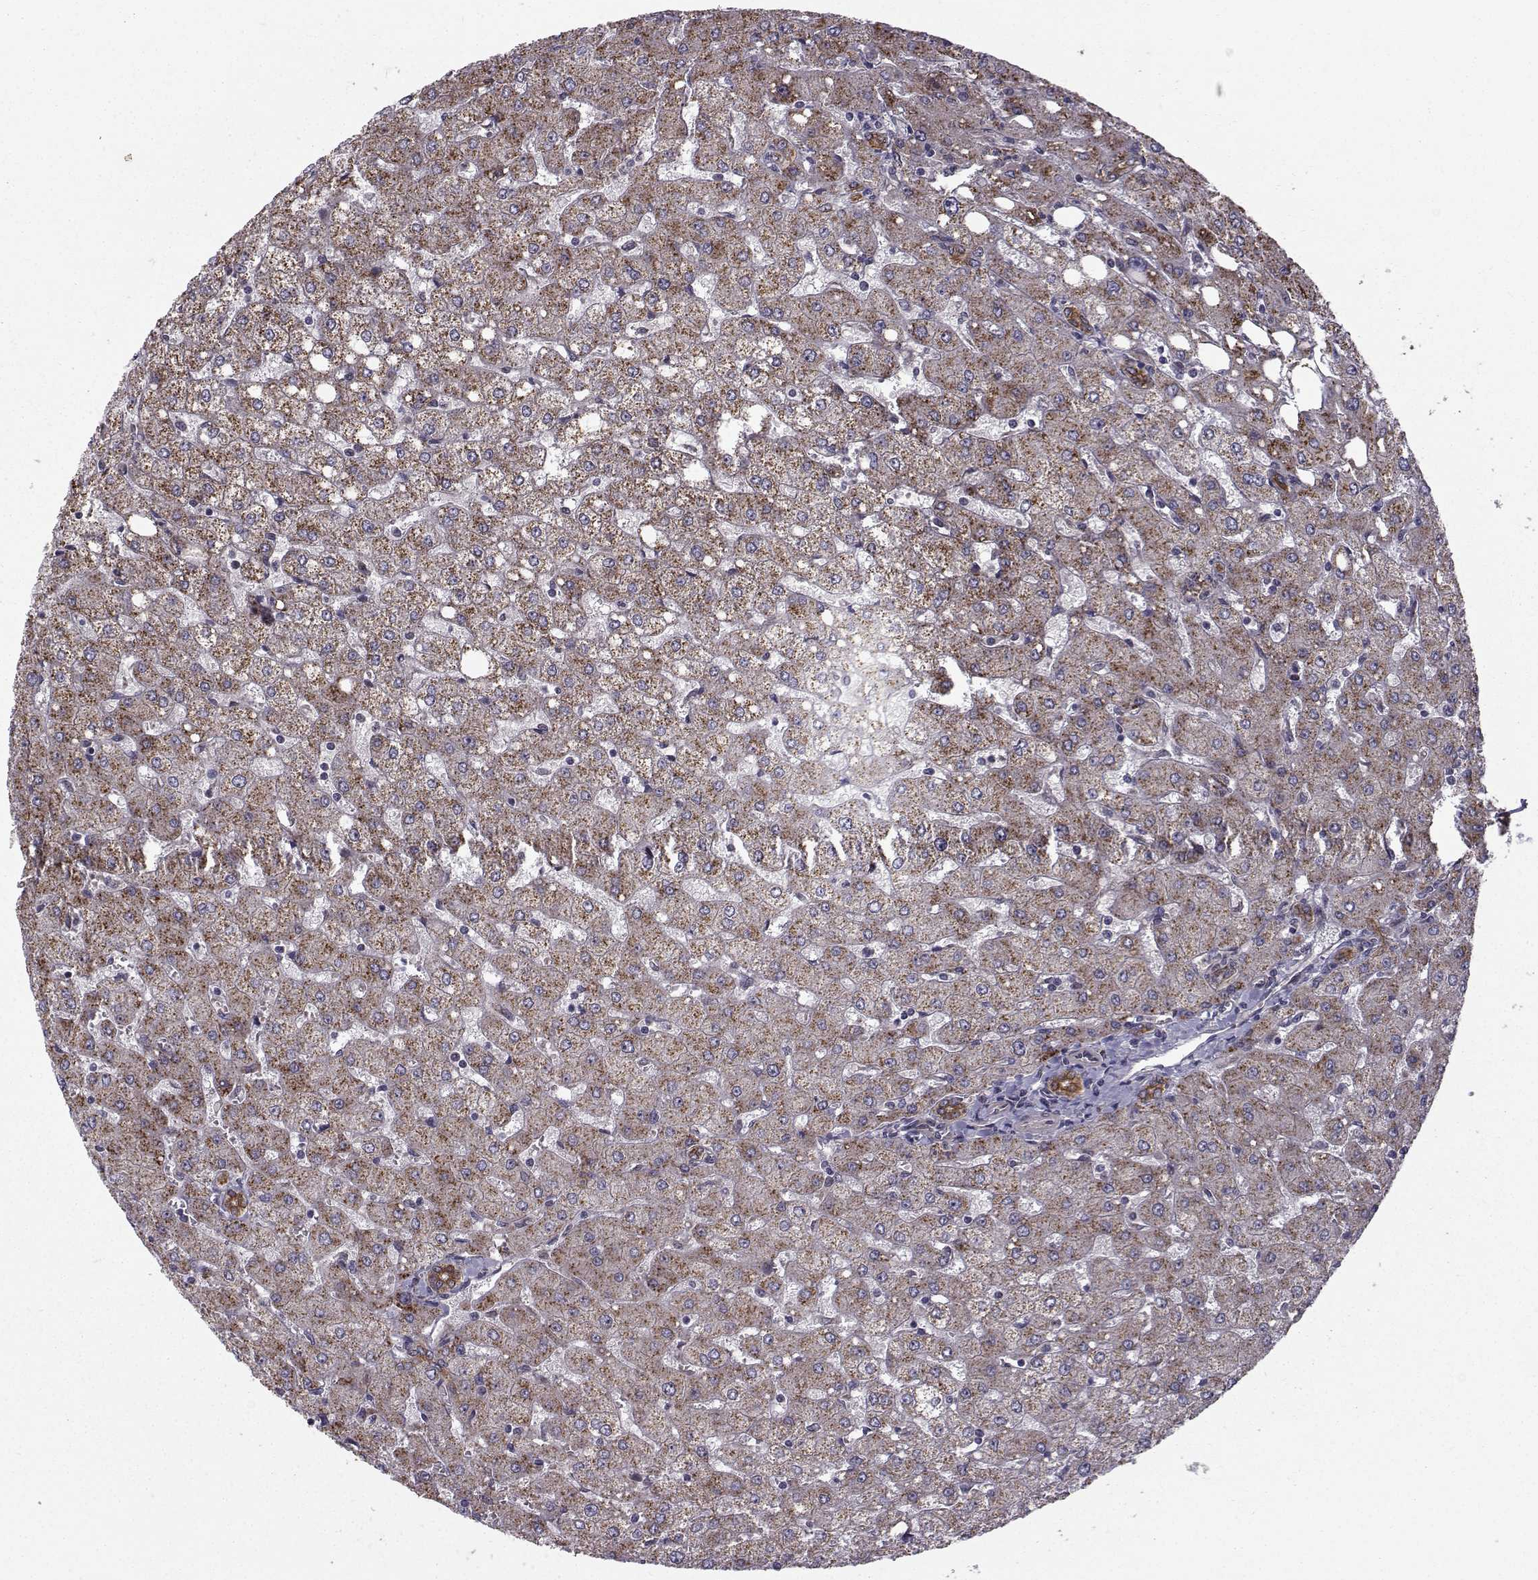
{"staining": {"intensity": "strong", "quantity": ">75%", "location": "cytoplasmic/membranous"}, "tissue": "liver", "cell_type": "Cholangiocytes", "image_type": "normal", "snomed": [{"axis": "morphology", "description": "Normal tissue, NOS"}, {"axis": "topography", "description": "Liver"}], "caption": "Immunohistochemistry image of unremarkable liver stained for a protein (brown), which shows high levels of strong cytoplasmic/membranous staining in approximately >75% of cholangiocytes.", "gene": "APC", "patient": {"sex": "female", "age": 53}}